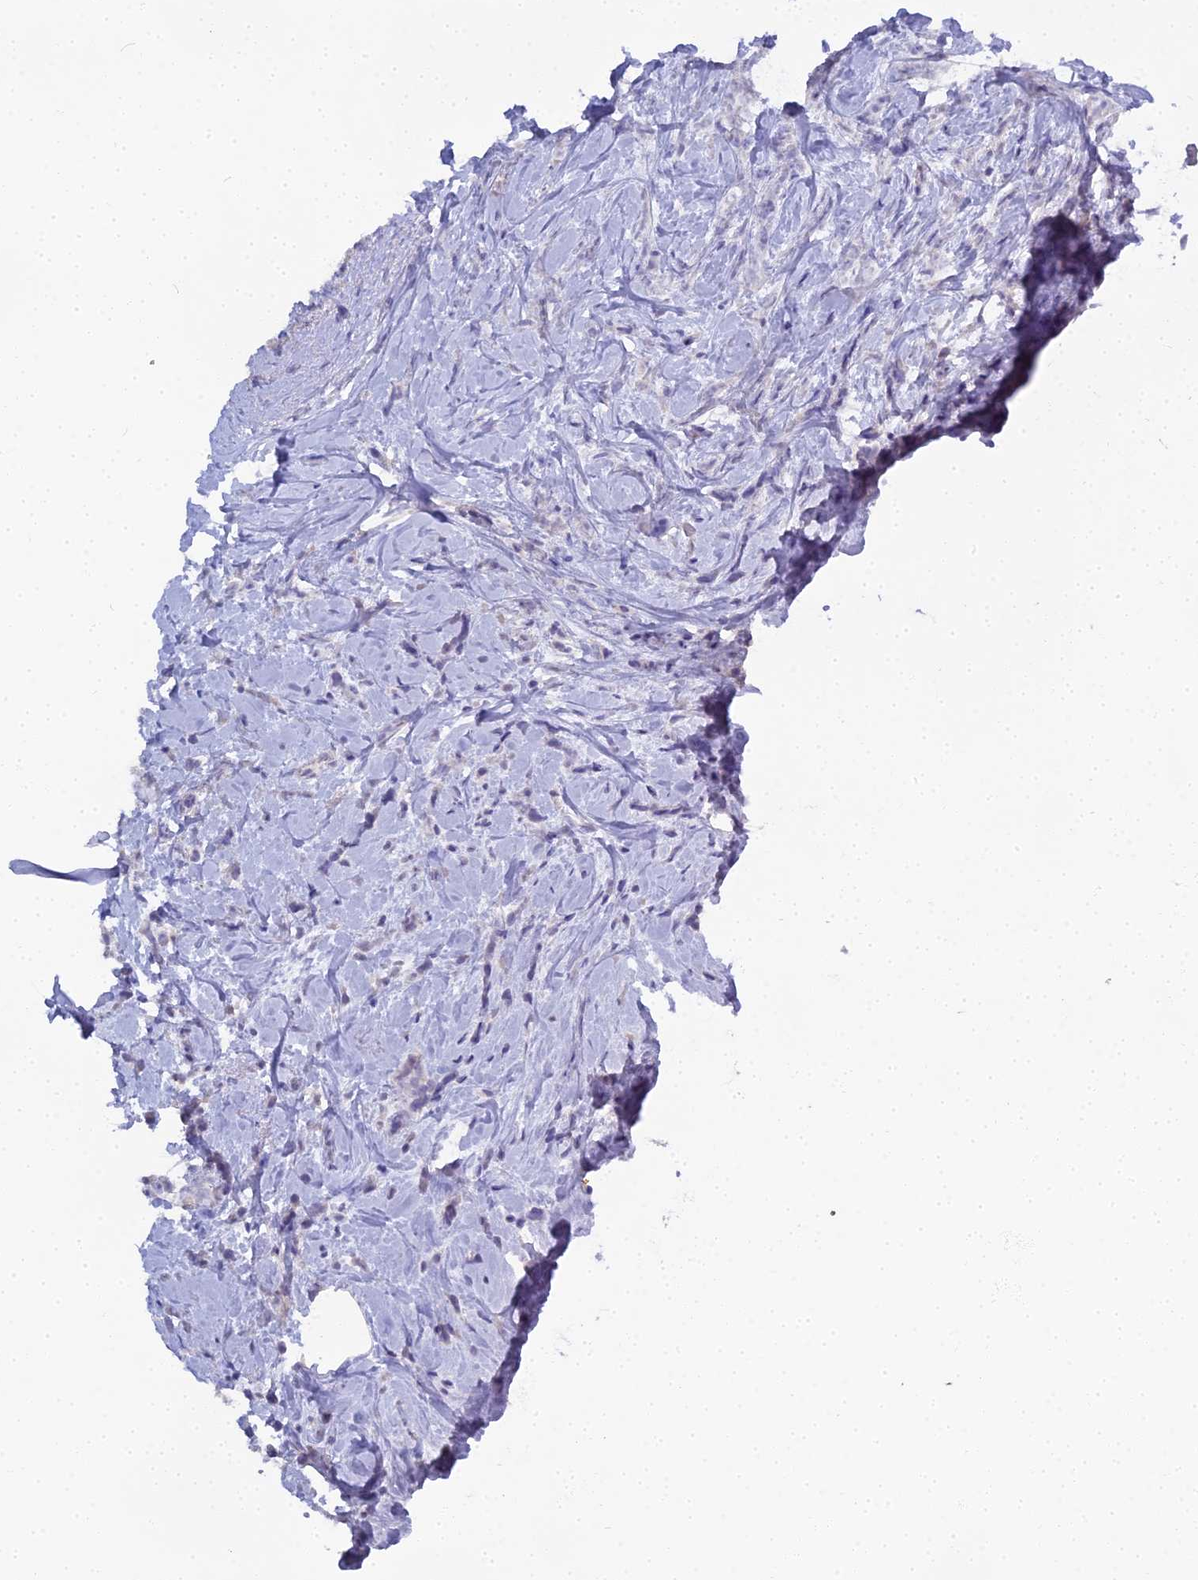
{"staining": {"intensity": "negative", "quantity": "none", "location": "none"}, "tissue": "breast cancer", "cell_type": "Tumor cells", "image_type": "cancer", "snomed": [{"axis": "morphology", "description": "Lobular carcinoma"}, {"axis": "topography", "description": "Breast"}], "caption": "Photomicrograph shows no protein expression in tumor cells of breast cancer tissue.", "gene": "S100A7", "patient": {"sex": "female", "age": 58}}